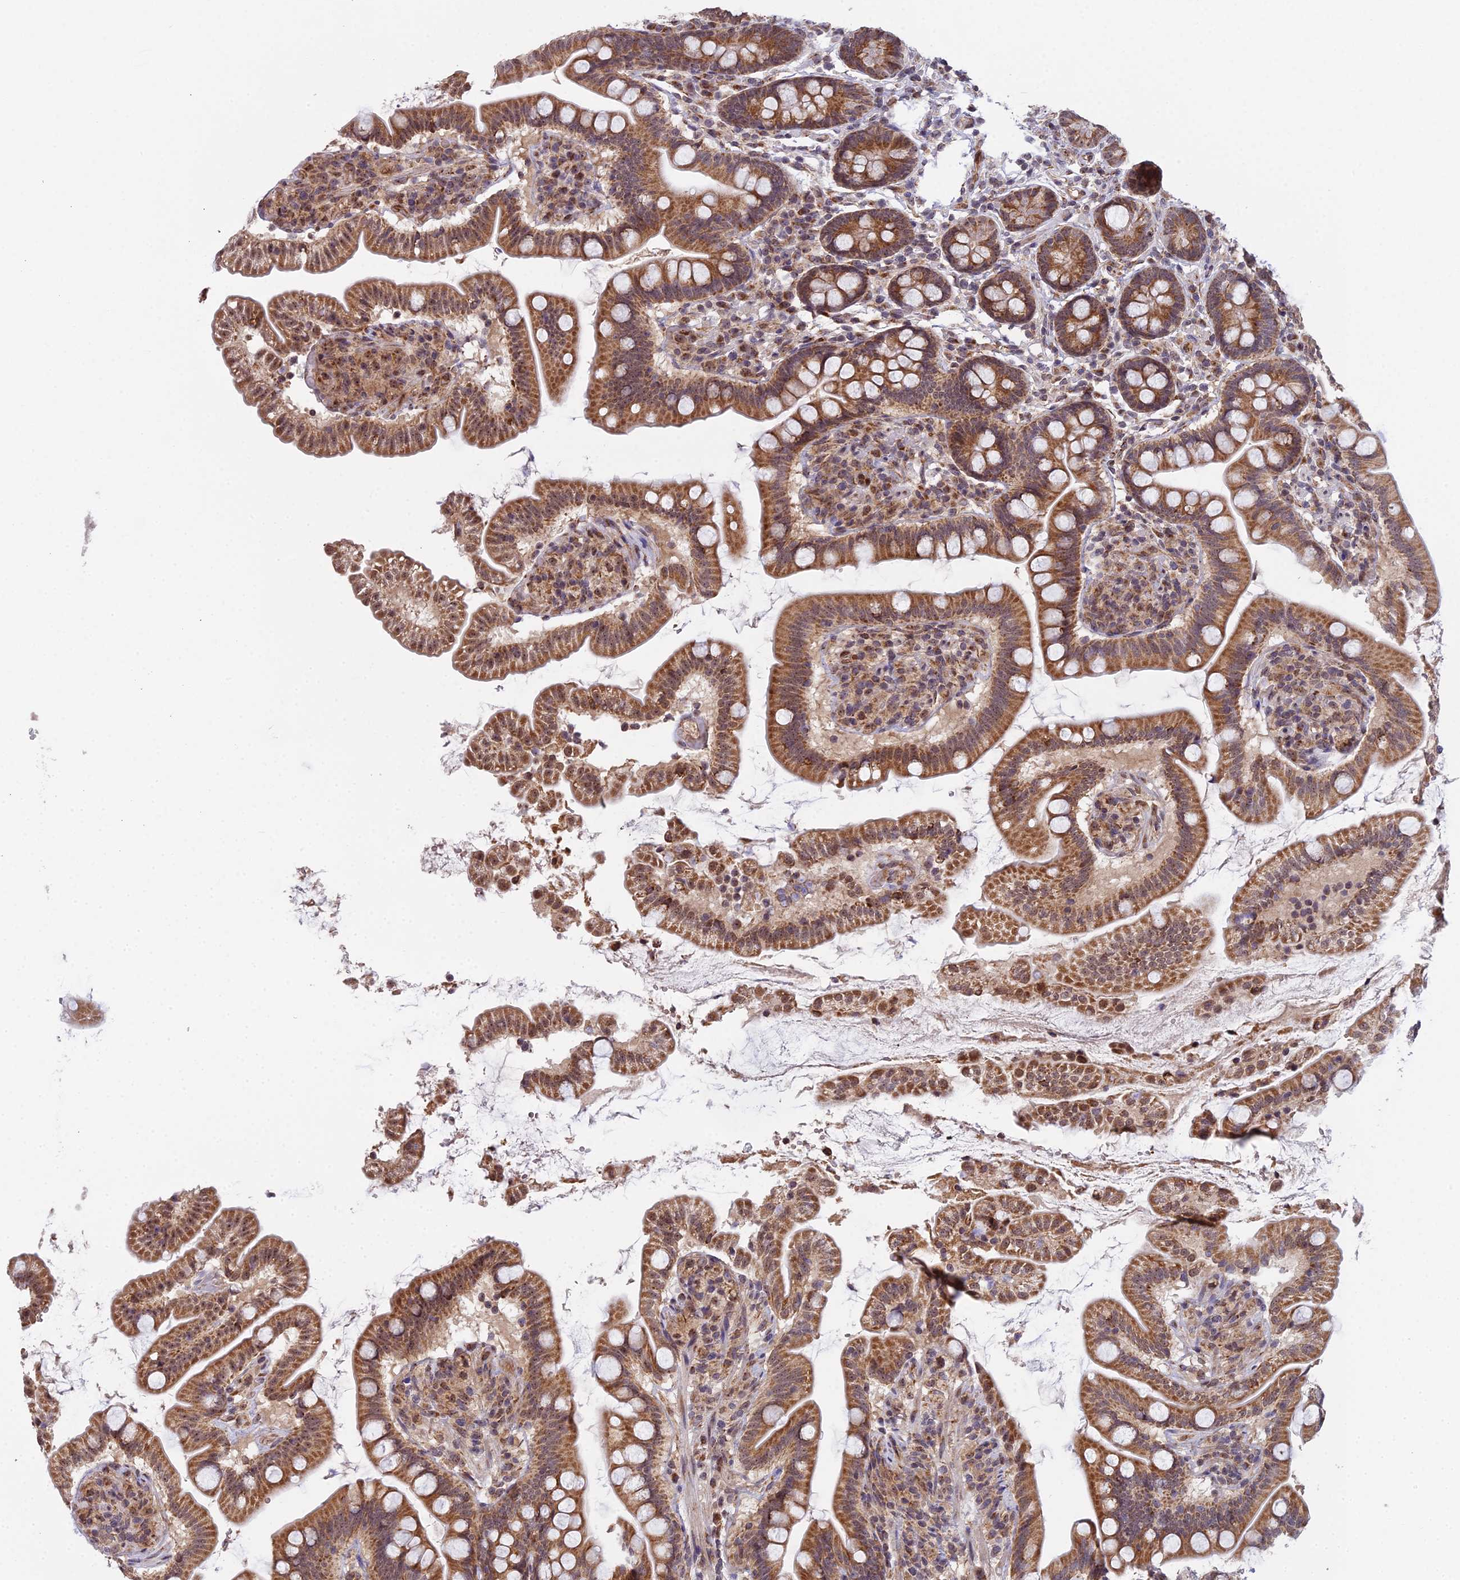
{"staining": {"intensity": "moderate", "quantity": ">75%", "location": "cytoplasmic/membranous,nuclear"}, "tissue": "small intestine", "cell_type": "Glandular cells", "image_type": "normal", "snomed": [{"axis": "morphology", "description": "Normal tissue, NOS"}, {"axis": "topography", "description": "Small intestine"}], "caption": "A histopathology image of small intestine stained for a protein displays moderate cytoplasmic/membranous,nuclear brown staining in glandular cells. The protein of interest is shown in brown color, while the nuclei are stained blue.", "gene": "MEOX1", "patient": {"sex": "female", "age": 64}}